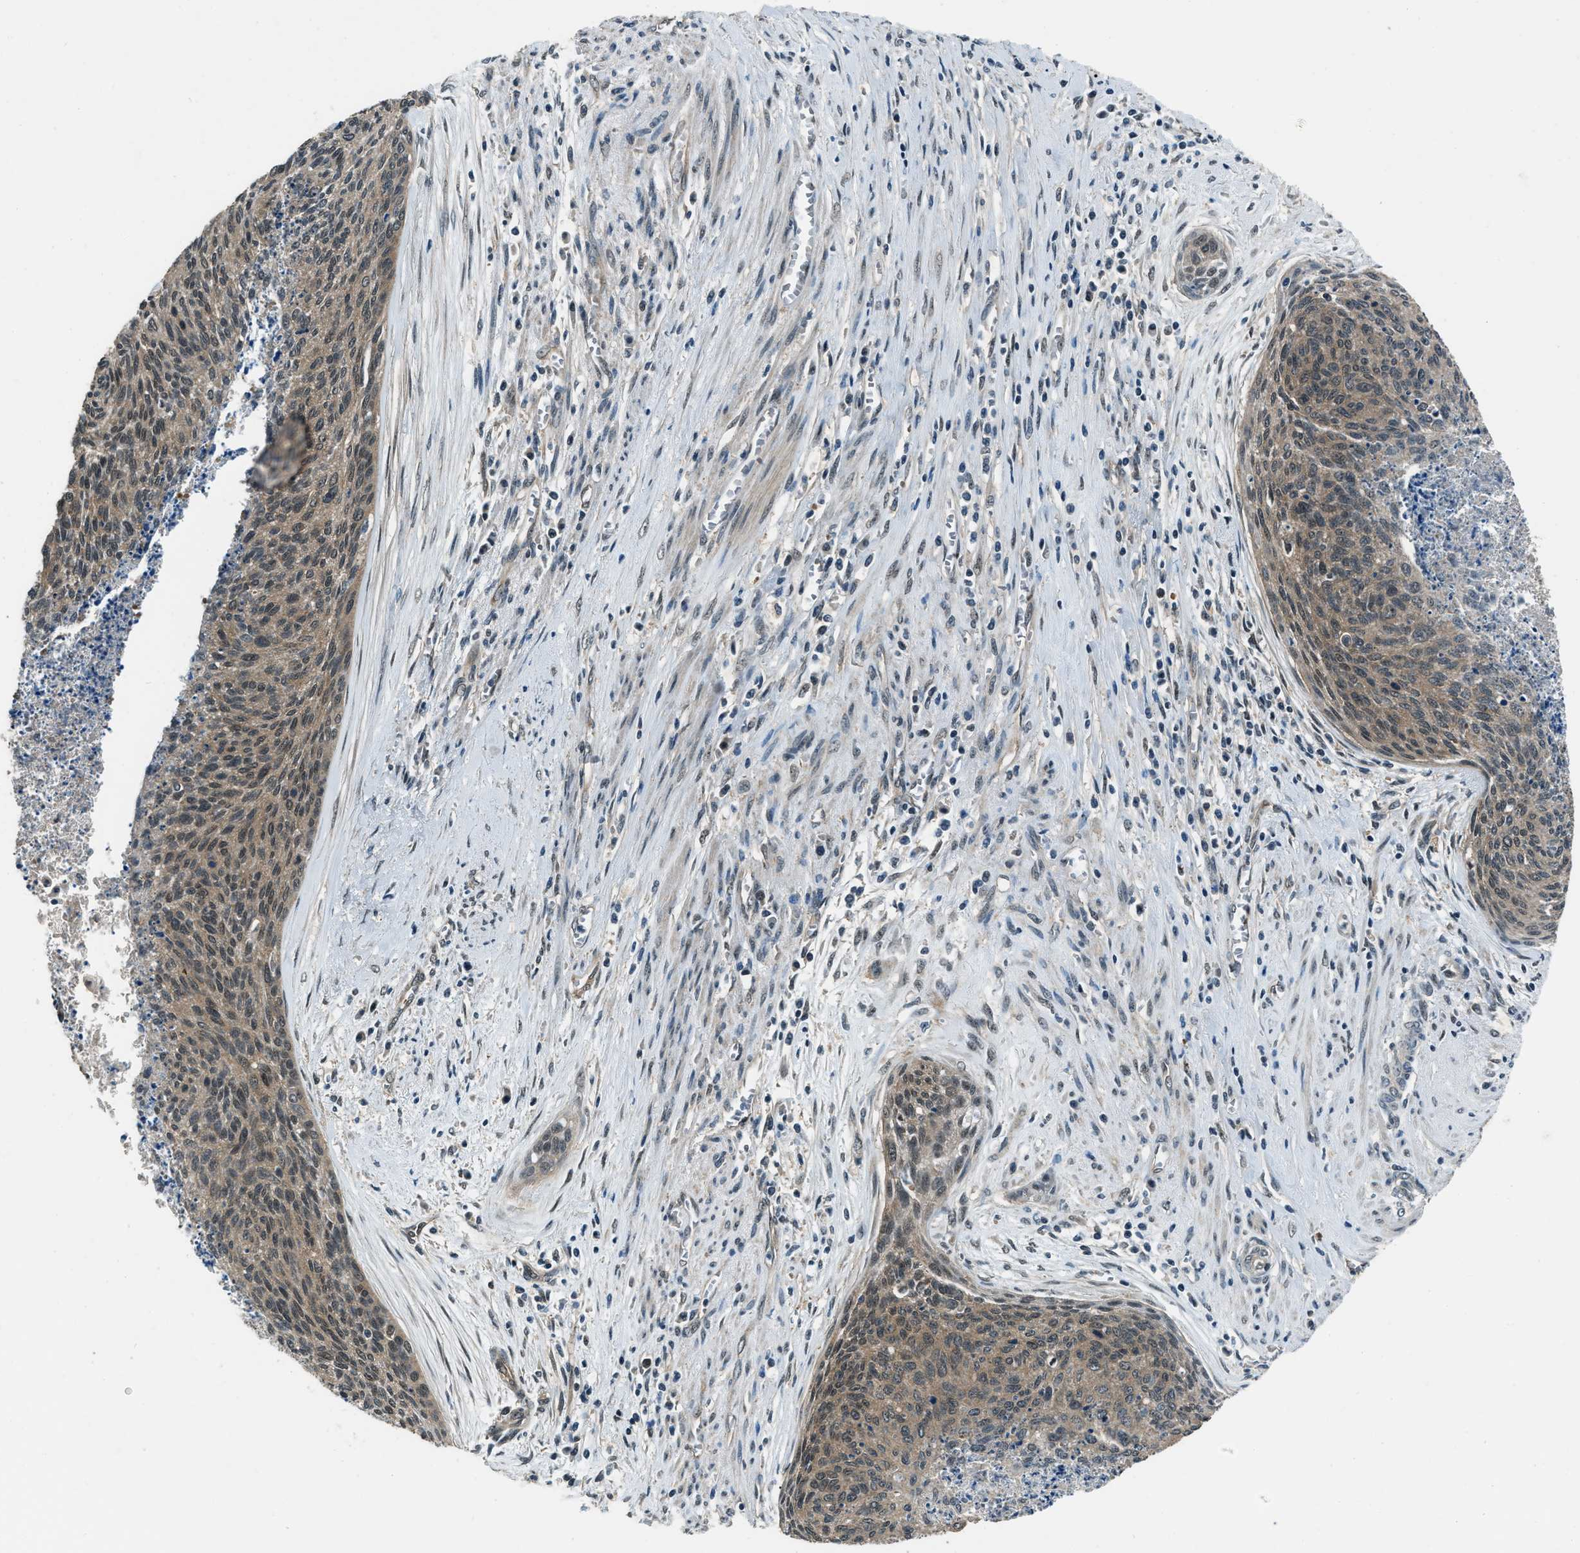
{"staining": {"intensity": "moderate", "quantity": ">75%", "location": "cytoplasmic/membranous"}, "tissue": "cervical cancer", "cell_type": "Tumor cells", "image_type": "cancer", "snomed": [{"axis": "morphology", "description": "Squamous cell carcinoma, NOS"}, {"axis": "topography", "description": "Cervix"}], "caption": "Human cervical cancer (squamous cell carcinoma) stained for a protein (brown) demonstrates moderate cytoplasmic/membranous positive expression in approximately >75% of tumor cells.", "gene": "NUDCD3", "patient": {"sex": "female", "age": 55}}